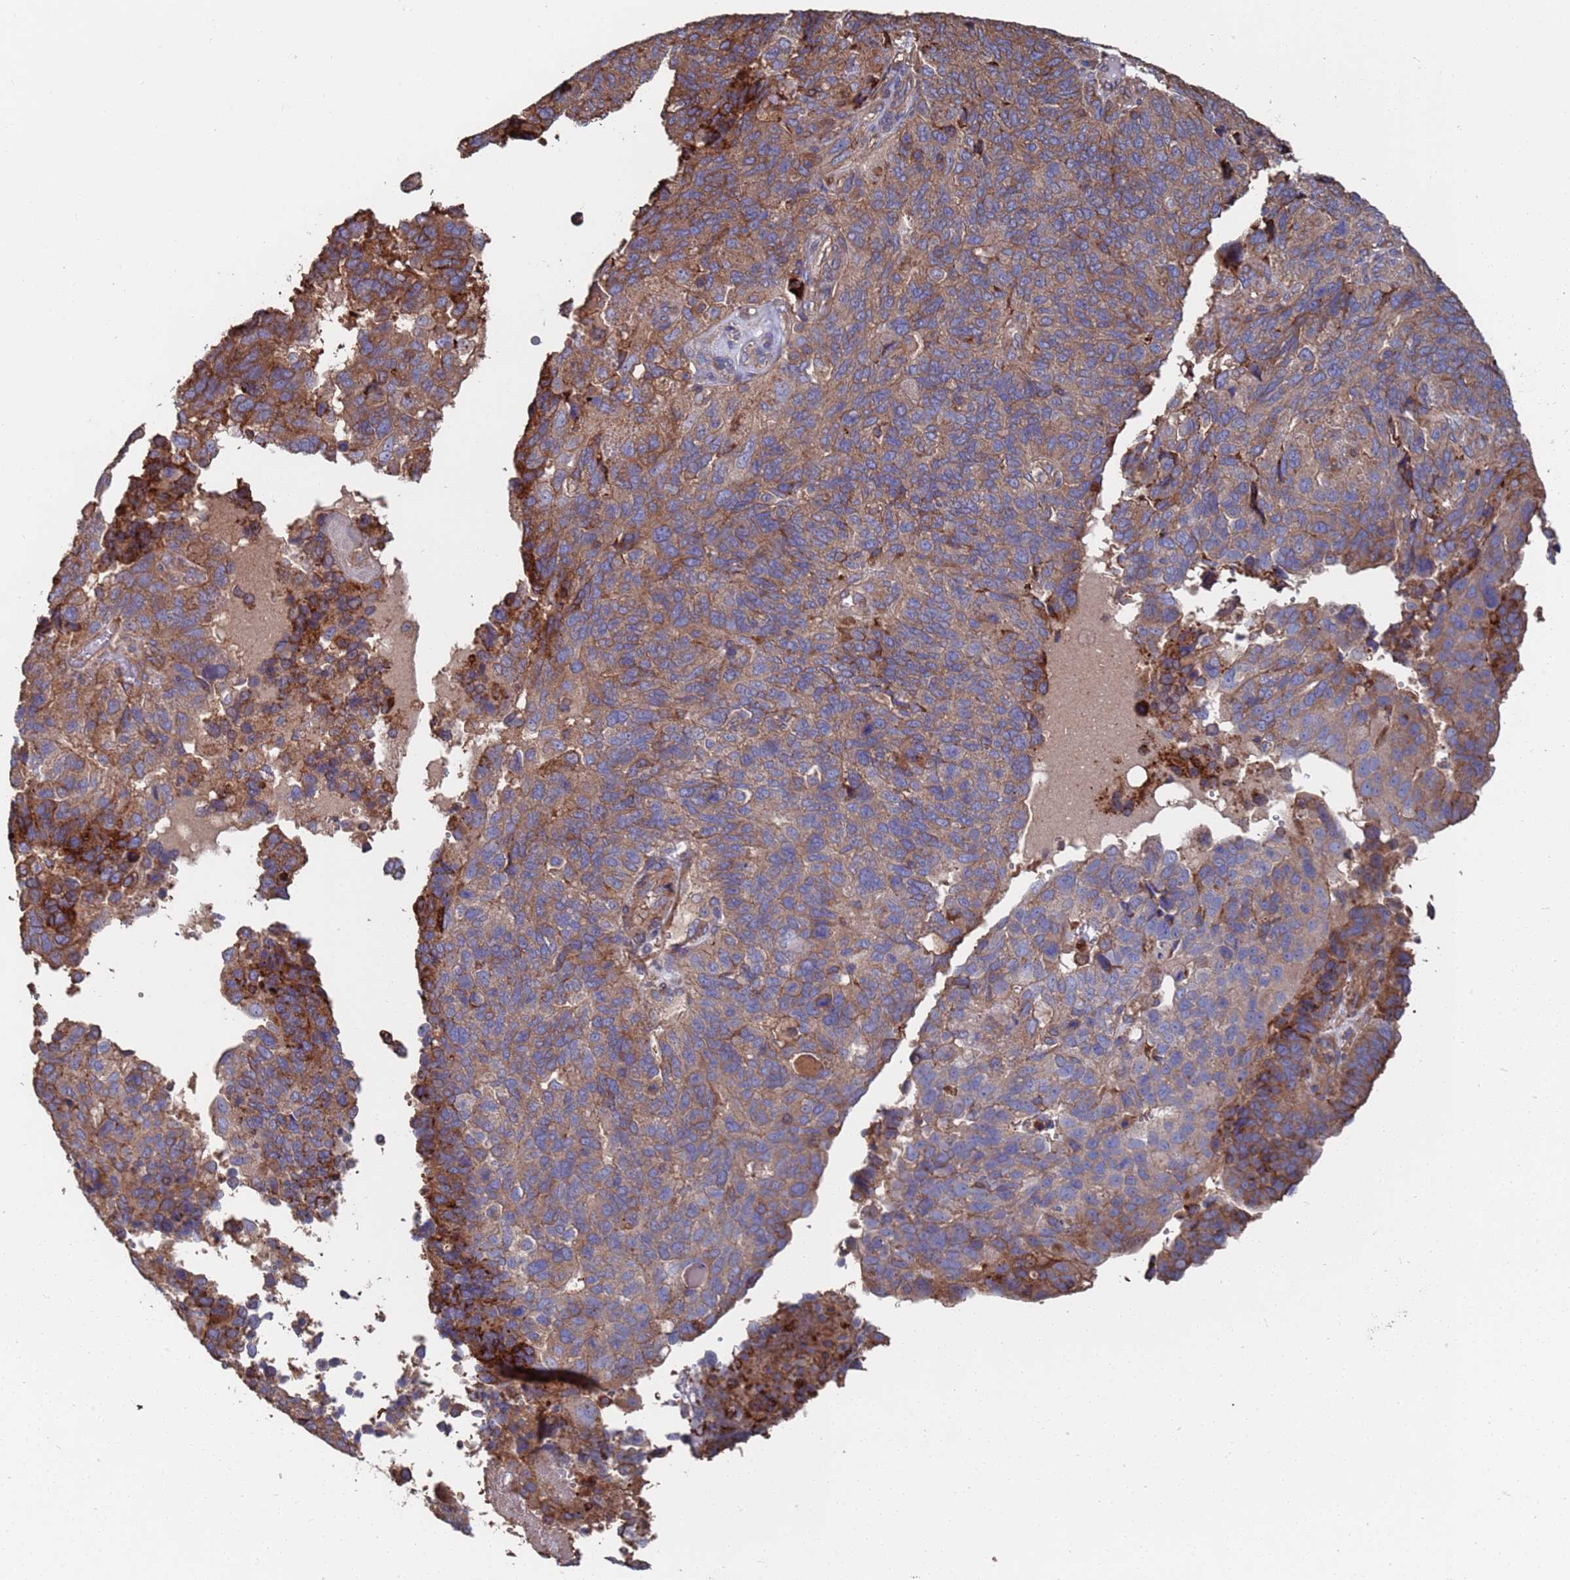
{"staining": {"intensity": "moderate", "quantity": ">75%", "location": "cytoplasmic/membranous"}, "tissue": "endometrial cancer", "cell_type": "Tumor cells", "image_type": "cancer", "snomed": [{"axis": "morphology", "description": "Adenocarcinoma, NOS"}, {"axis": "topography", "description": "Endometrium"}], "caption": "IHC of endometrial cancer (adenocarcinoma) reveals medium levels of moderate cytoplasmic/membranous staining in about >75% of tumor cells.", "gene": "PYCR1", "patient": {"sex": "female", "age": 66}}